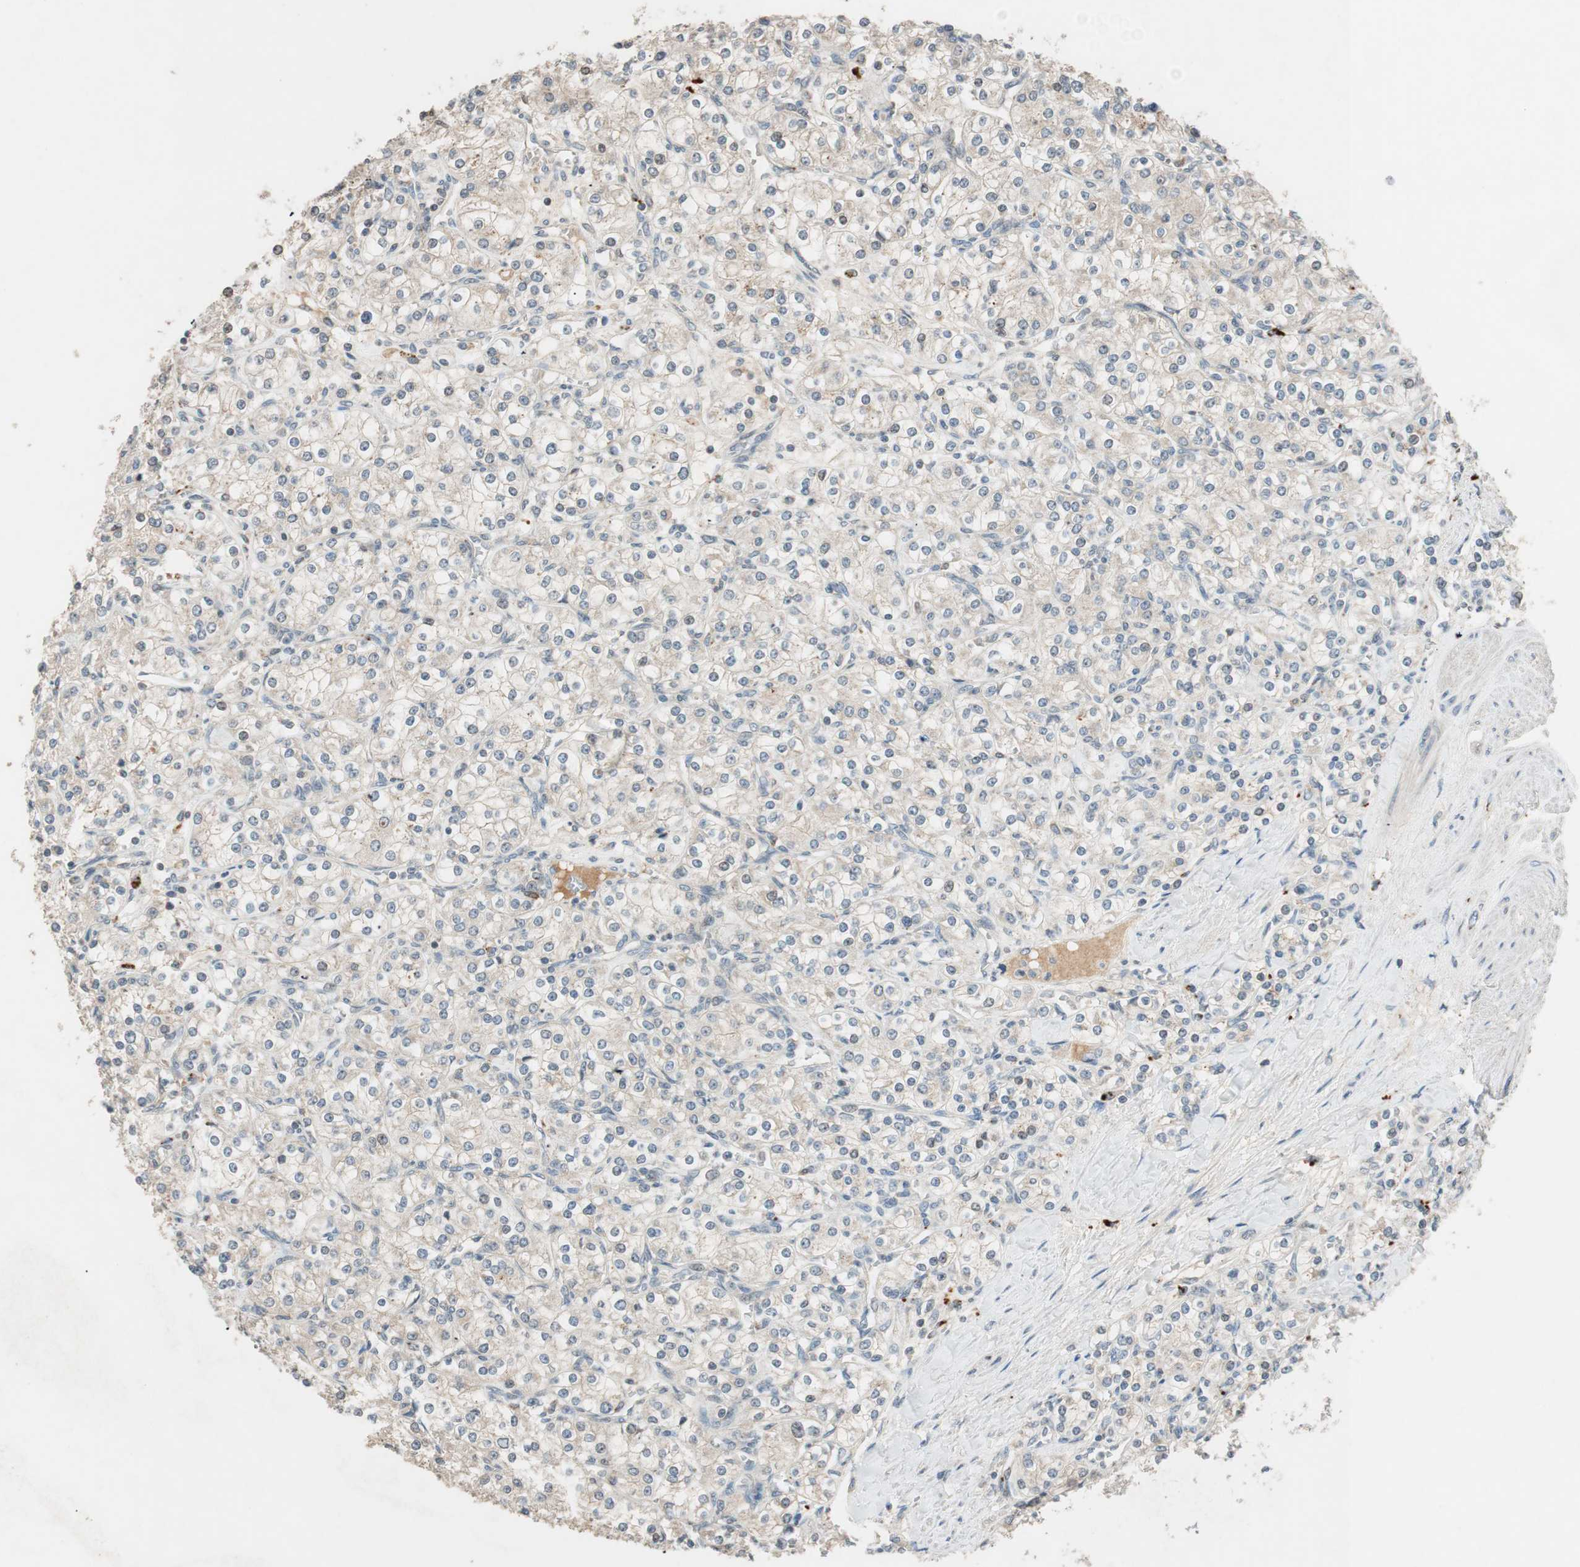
{"staining": {"intensity": "weak", "quantity": ">75%", "location": "cytoplasmic/membranous"}, "tissue": "renal cancer", "cell_type": "Tumor cells", "image_type": "cancer", "snomed": [{"axis": "morphology", "description": "Adenocarcinoma, NOS"}, {"axis": "topography", "description": "Kidney"}], "caption": "Immunohistochemistry histopathology image of neoplastic tissue: human renal adenocarcinoma stained using IHC reveals low levels of weak protein expression localized specifically in the cytoplasmic/membranous of tumor cells, appearing as a cytoplasmic/membranous brown color.", "gene": "GLB1", "patient": {"sex": "male", "age": 77}}